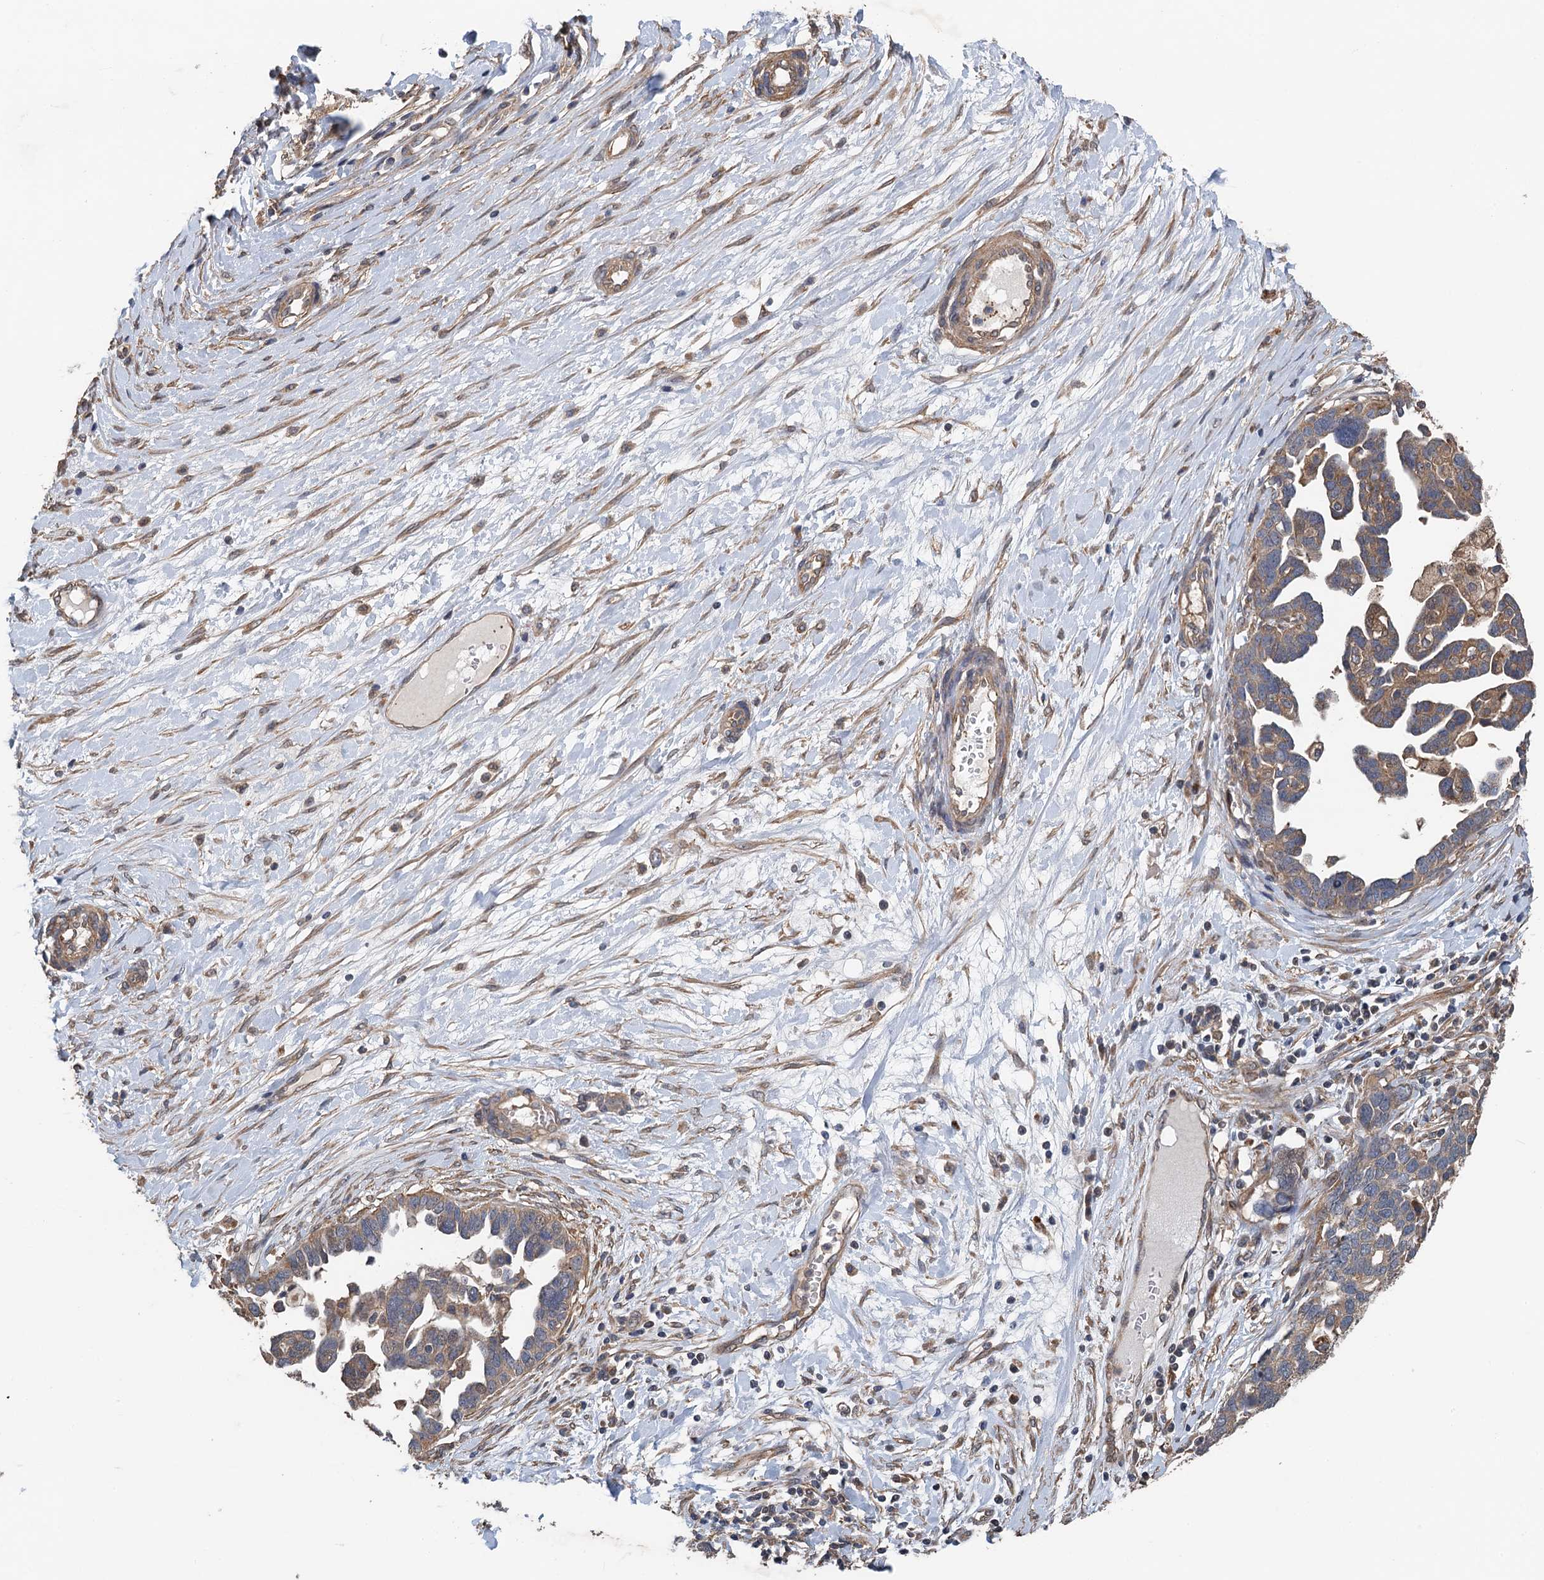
{"staining": {"intensity": "moderate", "quantity": "<25%", "location": "cytoplasmic/membranous"}, "tissue": "ovarian cancer", "cell_type": "Tumor cells", "image_type": "cancer", "snomed": [{"axis": "morphology", "description": "Cystadenocarcinoma, serous, NOS"}, {"axis": "topography", "description": "Ovary"}], "caption": "Tumor cells reveal moderate cytoplasmic/membranous expression in about <25% of cells in ovarian serous cystadenocarcinoma. (DAB = brown stain, brightfield microscopy at high magnification).", "gene": "MEAK7", "patient": {"sex": "female", "age": 54}}